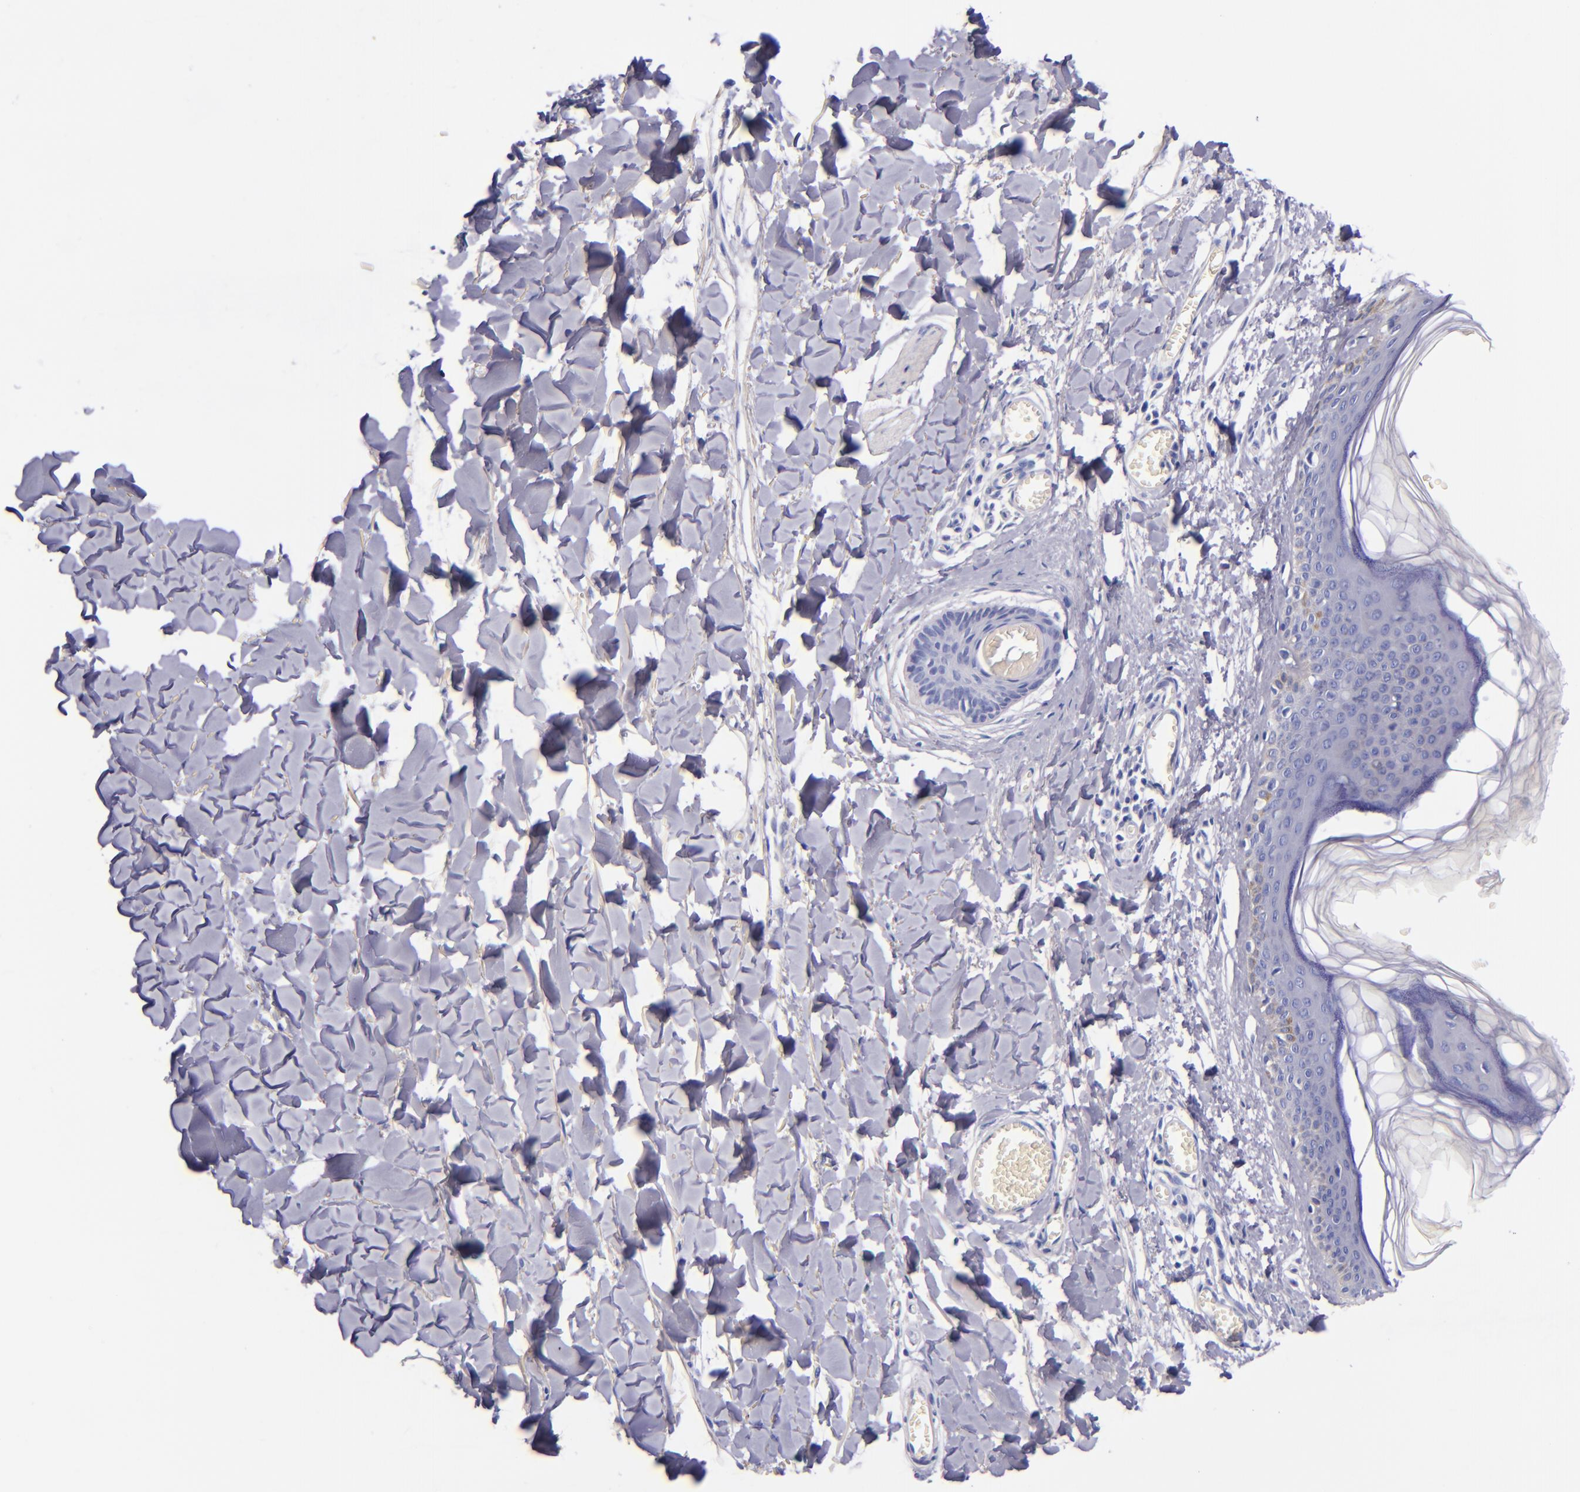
{"staining": {"intensity": "negative", "quantity": "none", "location": "none"}, "tissue": "skin", "cell_type": "Fibroblasts", "image_type": "normal", "snomed": [{"axis": "morphology", "description": "Normal tissue, NOS"}, {"axis": "morphology", "description": "Sarcoma, NOS"}, {"axis": "topography", "description": "Skin"}, {"axis": "topography", "description": "Soft tissue"}], "caption": "Immunohistochemistry (IHC) photomicrograph of benign skin: human skin stained with DAB (3,3'-diaminobenzidine) demonstrates no significant protein positivity in fibroblasts.", "gene": "LAG3", "patient": {"sex": "female", "age": 51}}